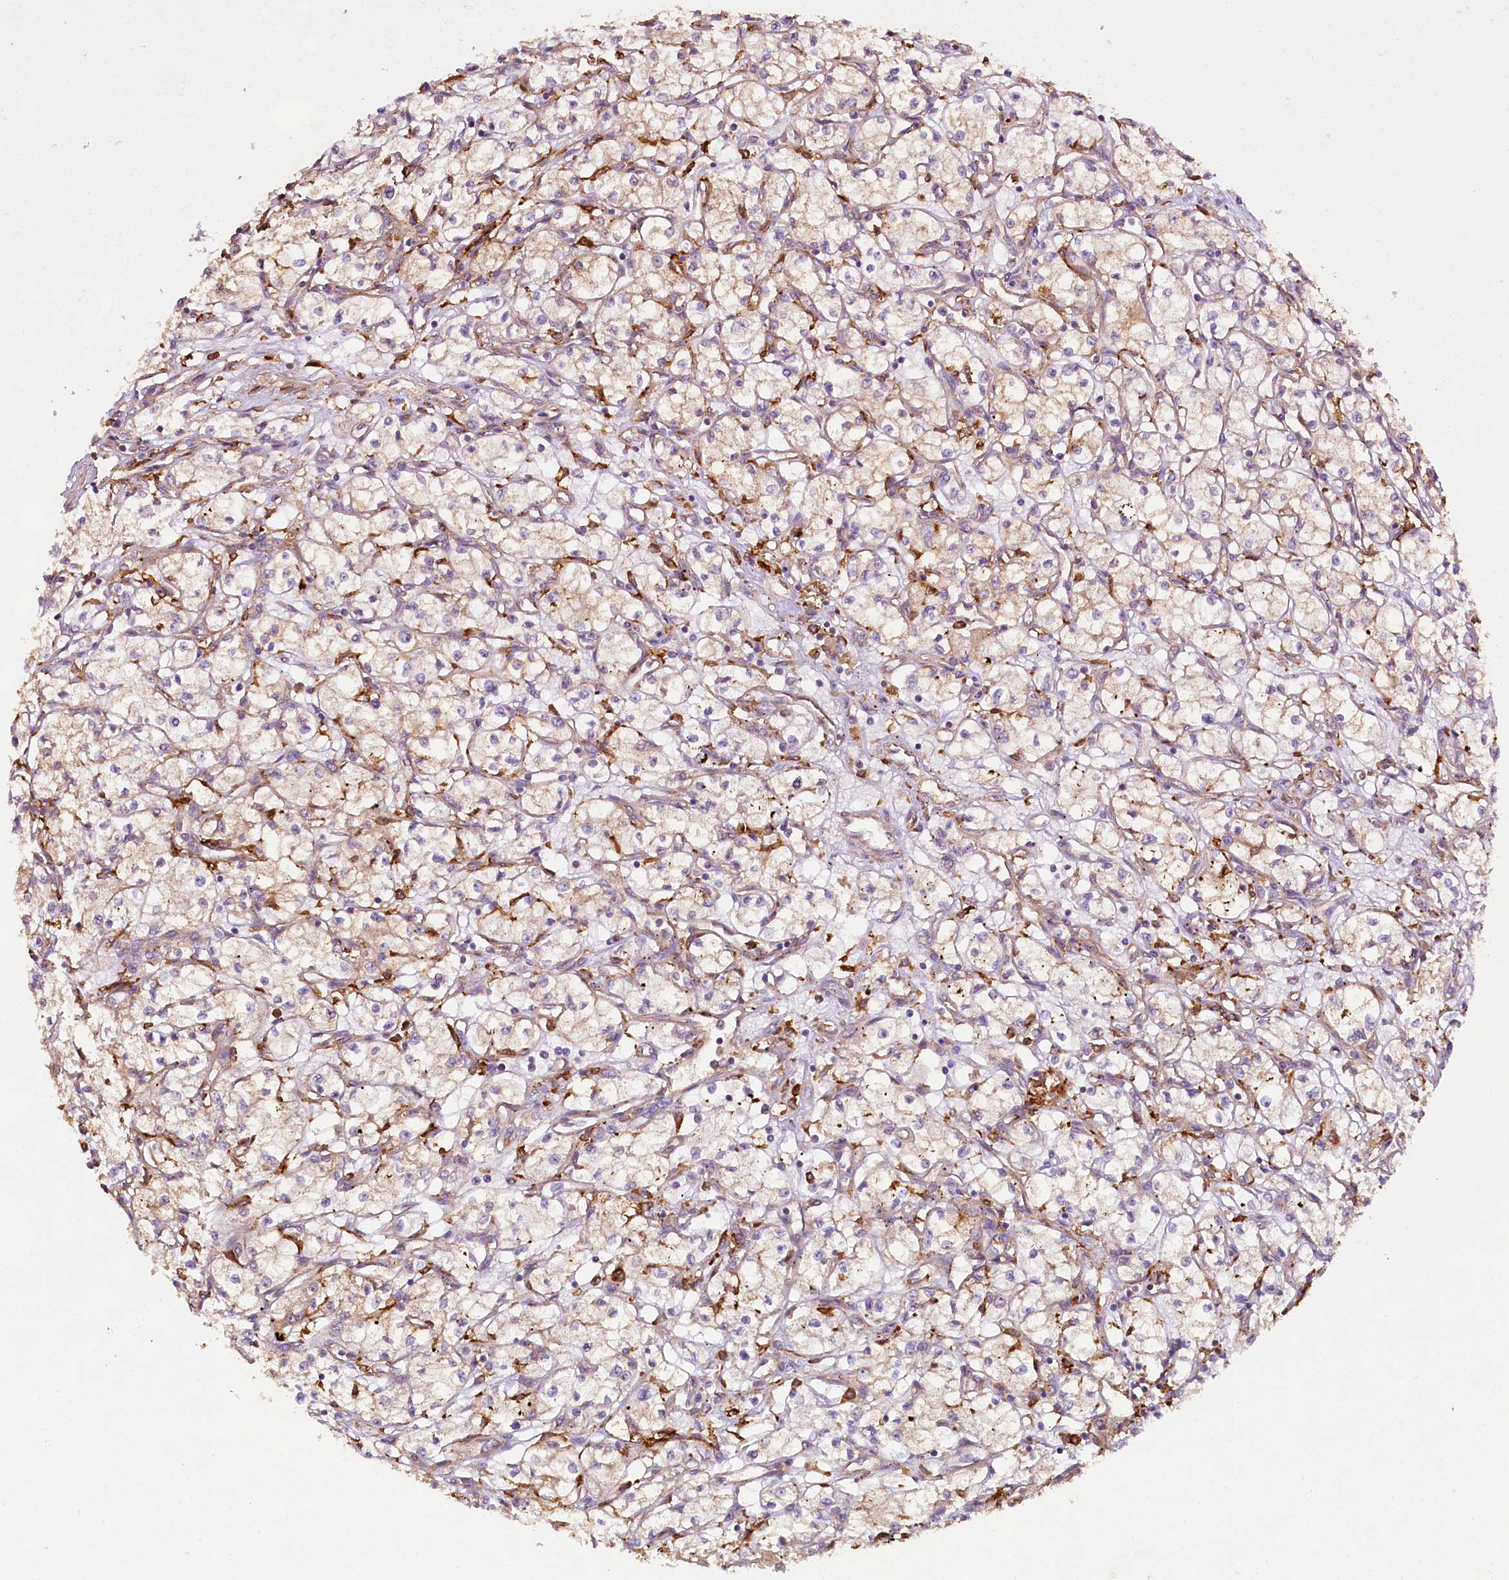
{"staining": {"intensity": "weak", "quantity": "25%-75%", "location": "cytoplasmic/membranous"}, "tissue": "renal cancer", "cell_type": "Tumor cells", "image_type": "cancer", "snomed": [{"axis": "morphology", "description": "Adenocarcinoma, NOS"}, {"axis": "topography", "description": "Kidney"}], "caption": "Renal cancer (adenocarcinoma) was stained to show a protein in brown. There is low levels of weak cytoplasmic/membranous positivity in approximately 25%-75% of tumor cells.", "gene": "CSAD", "patient": {"sex": "male", "age": 59}}